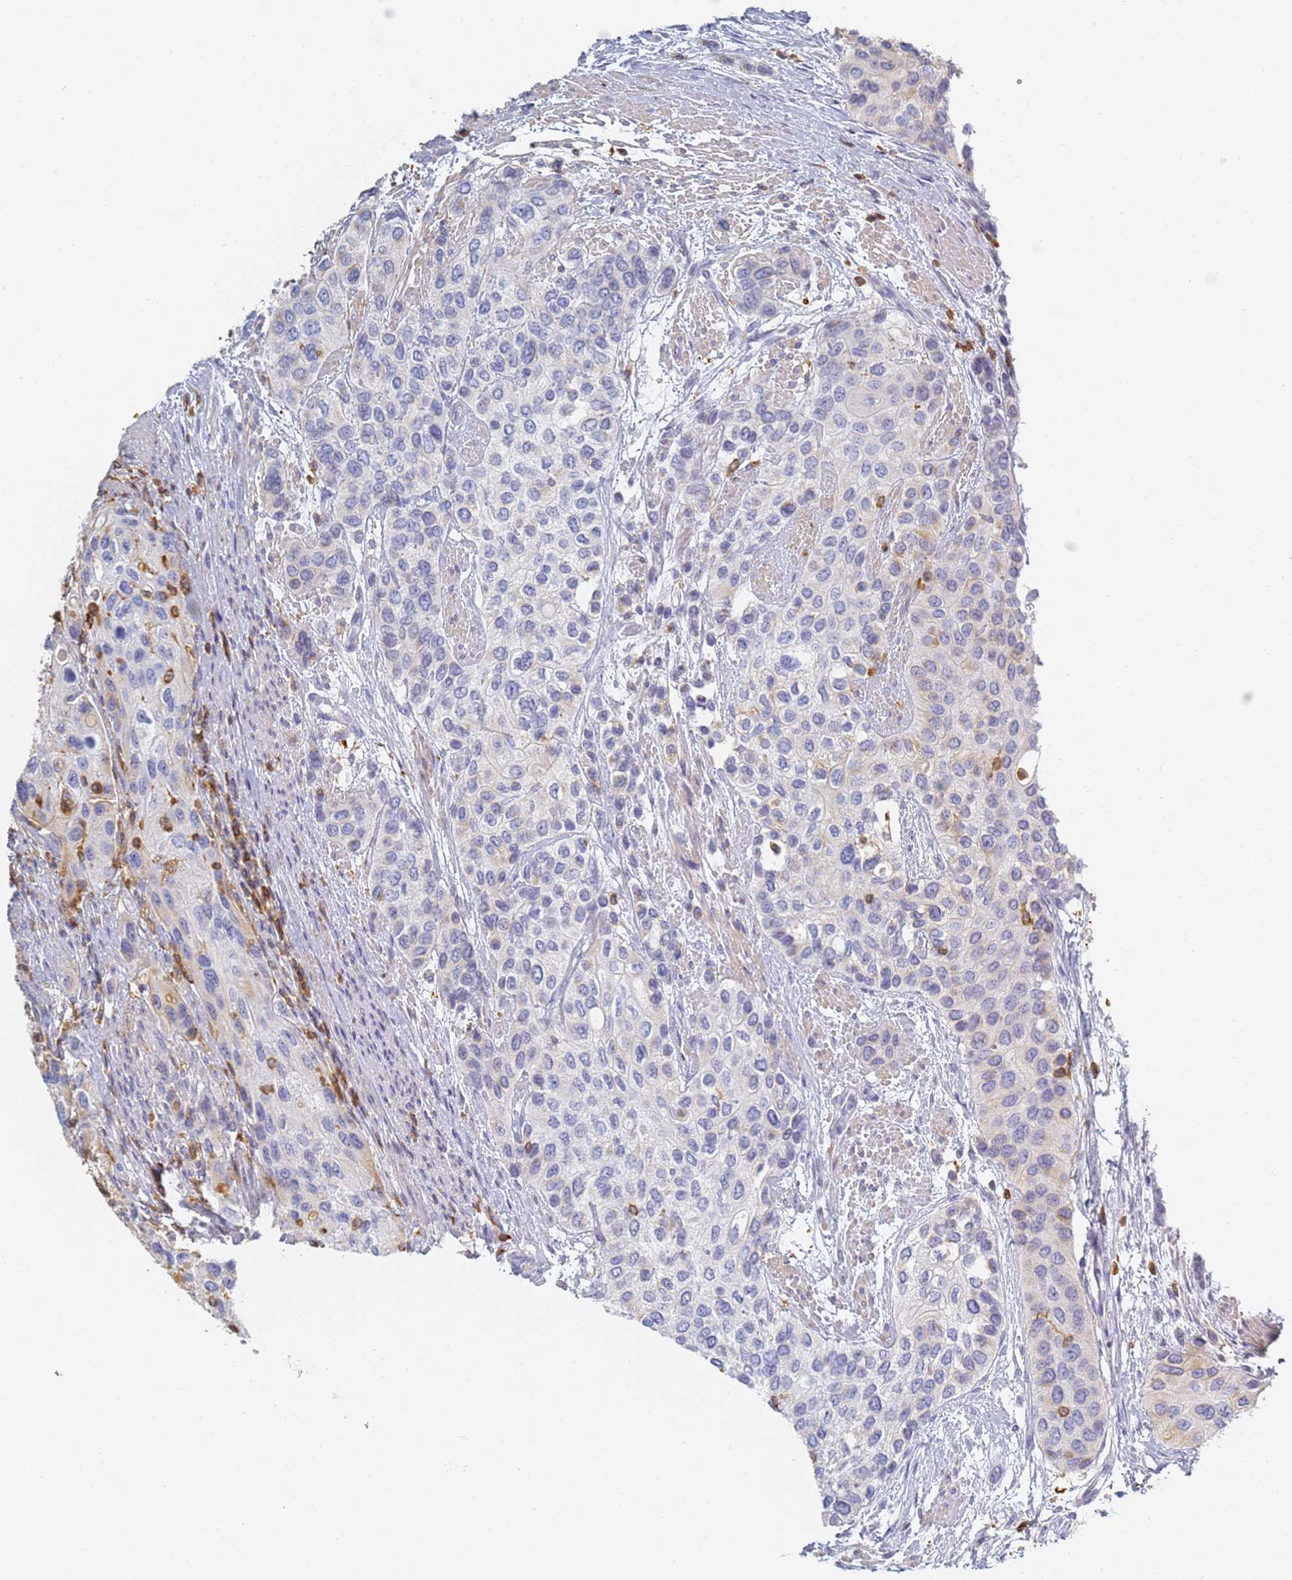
{"staining": {"intensity": "negative", "quantity": "none", "location": "none"}, "tissue": "urothelial cancer", "cell_type": "Tumor cells", "image_type": "cancer", "snomed": [{"axis": "morphology", "description": "Normal tissue, NOS"}, {"axis": "morphology", "description": "Urothelial carcinoma, High grade"}, {"axis": "topography", "description": "Vascular tissue"}, {"axis": "topography", "description": "Urinary bladder"}], "caption": "Tumor cells are negative for protein expression in human urothelial cancer.", "gene": "BIN2", "patient": {"sex": "female", "age": 56}}